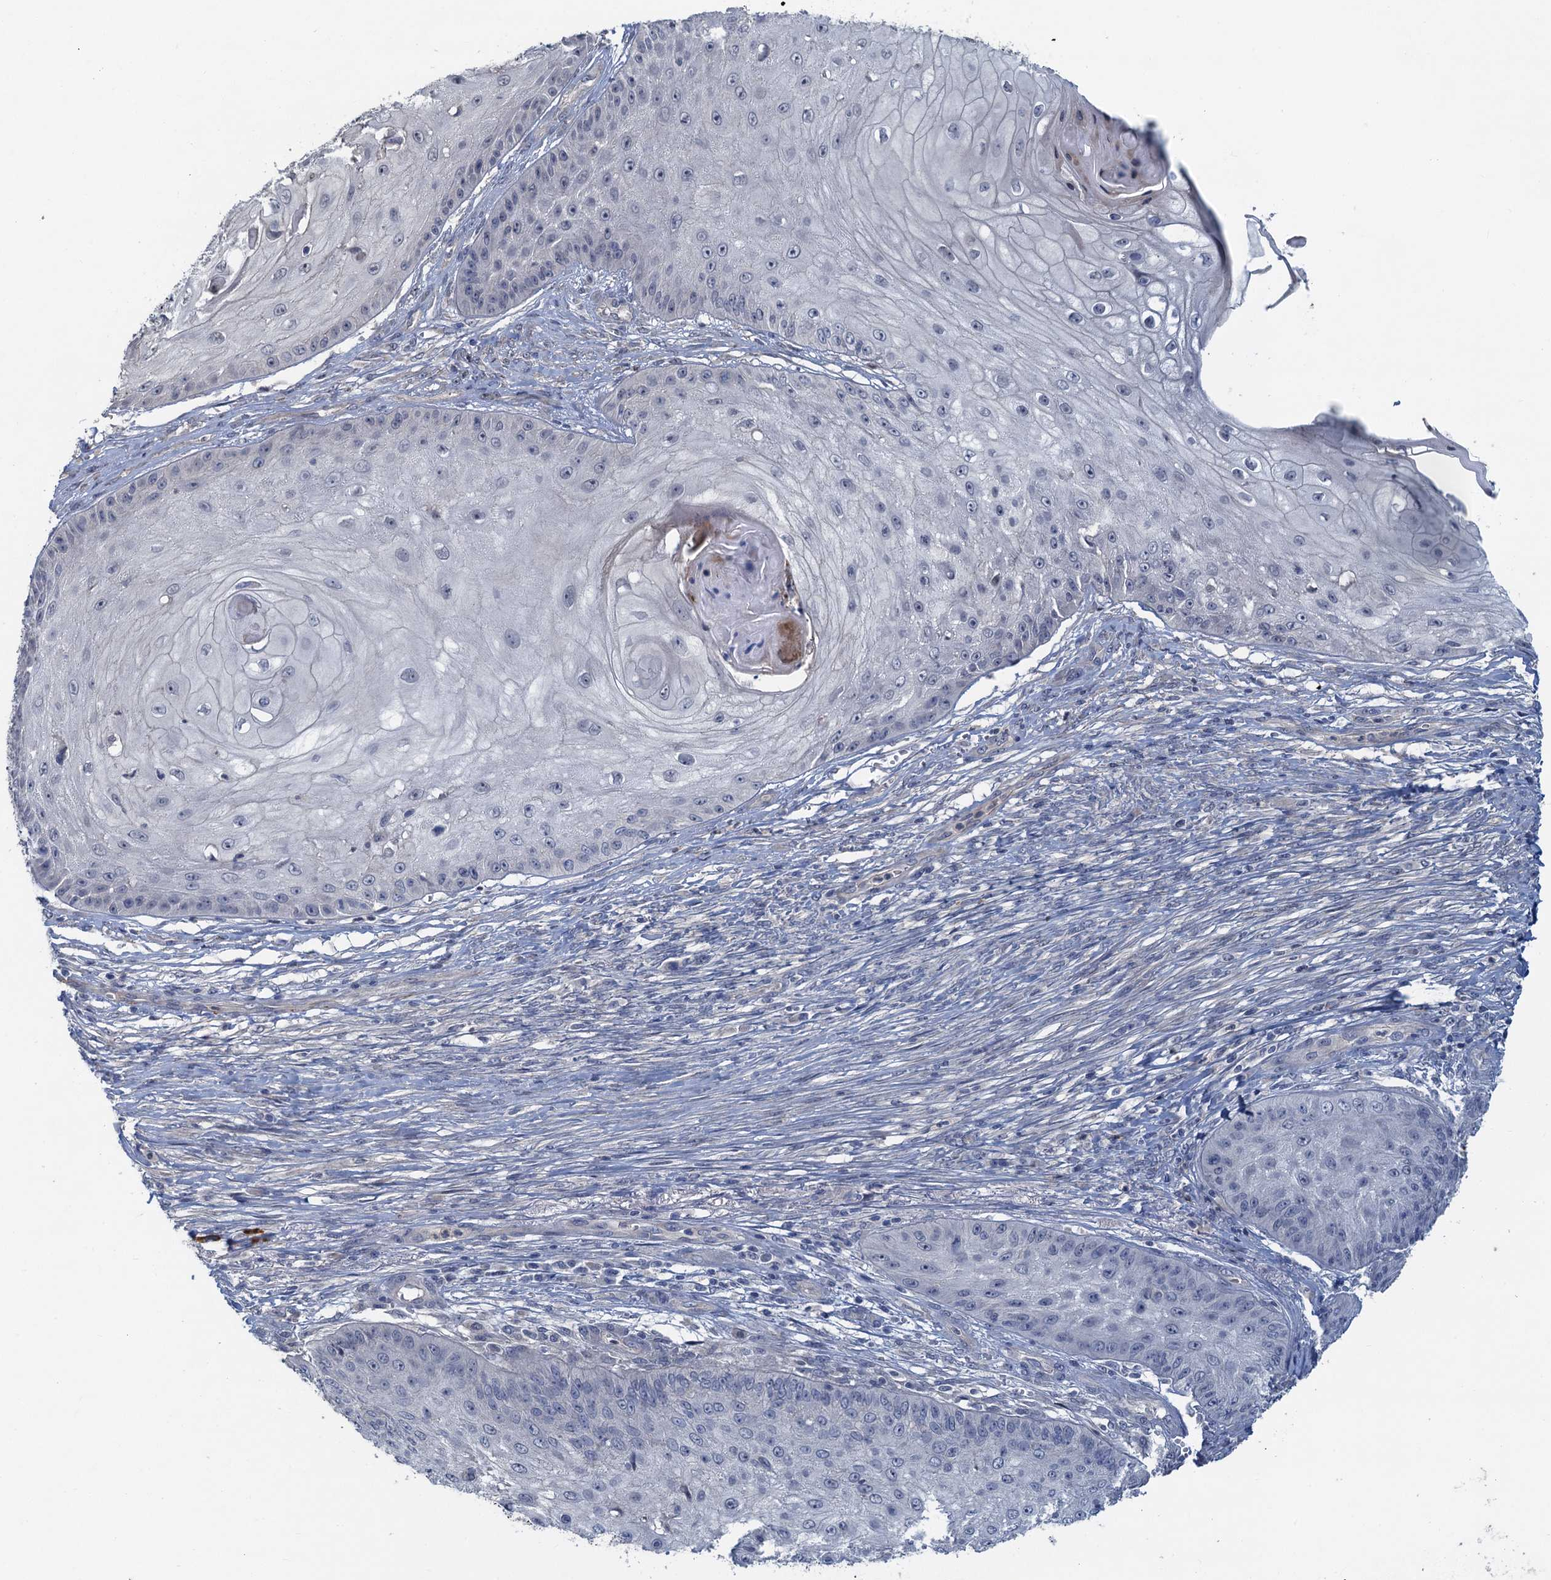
{"staining": {"intensity": "negative", "quantity": "none", "location": "none"}, "tissue": "skin cancer", "cell_type": "Tumor cells", "image_type": "cancer", "snomed": [{"axis": "morphology", "description": "Squamous cell carcinoma, NOS"}, {"axis": "topography", "description": "Skin"}], "caption": "High power microscopy photomicrograph of an immunohistochemistry histopathology image of skin cancer, revealing no significant positivity in tumor cells.", "gene": "MYO16", "patient": {"sex": "male", "age": 70}}